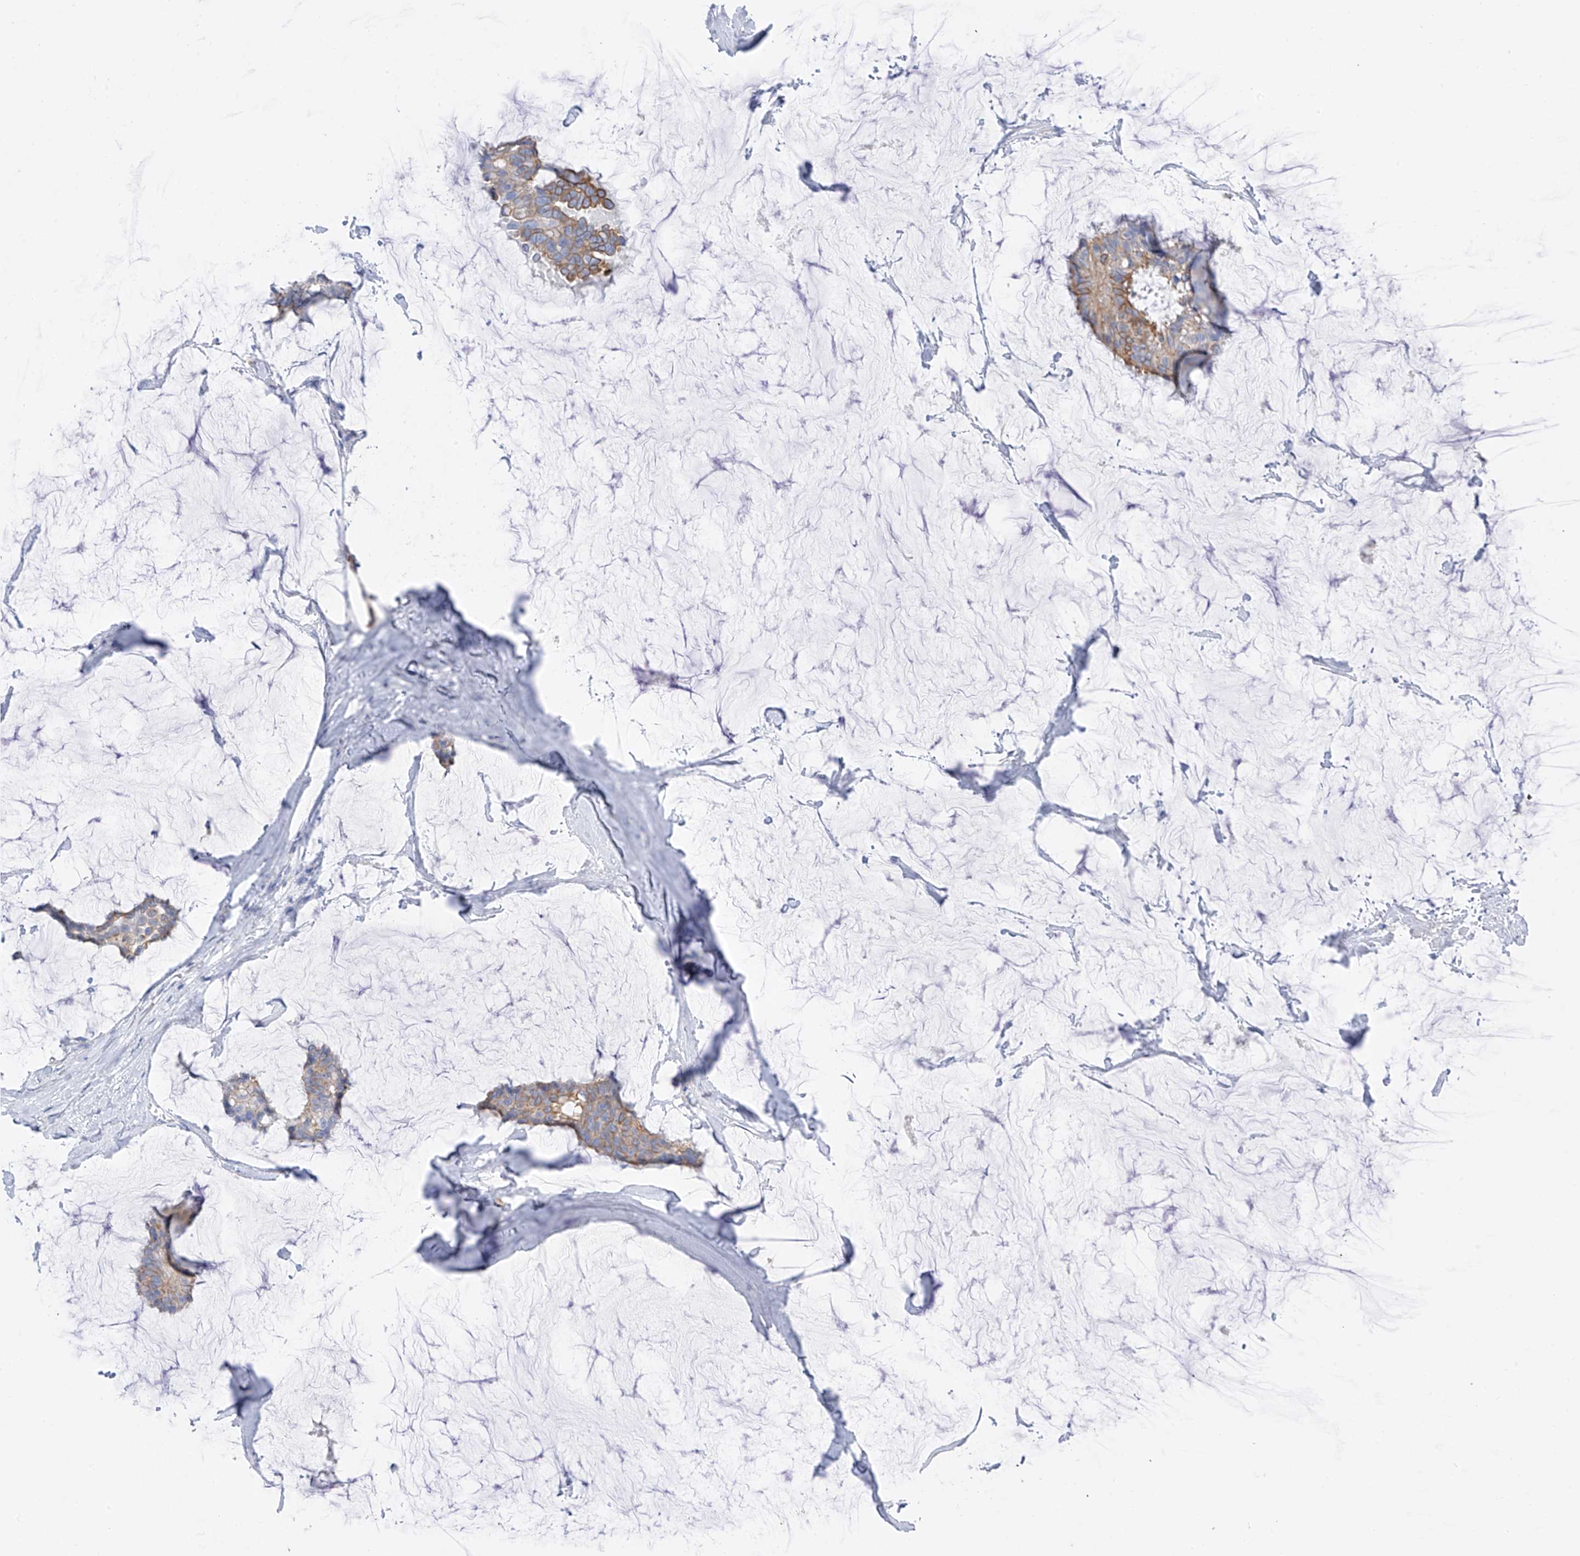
{"staining": {"intensity": "moderate", "quantity": "25%-75%", "location": "cytoplasmic/membranous"}, "tissue": "breast cancer", "cell_type": "Tumor cells", "image_type": "cancer", "snomed": [{"axis": "morphology", "description": "Duct carcinoma"}, {"axis": "topography", "description": "Breast"}], "caption": "IHC micrograph of human breast cancer (intraductal carcinoma) stained for a protein (brown), which displays medium levels of moderate cytoplasmic/membranous expression in approximately 25%-75% of tumor cells.", "gene": "PAFAH1B3", "patient": {"sex": "female", "age": 93}}